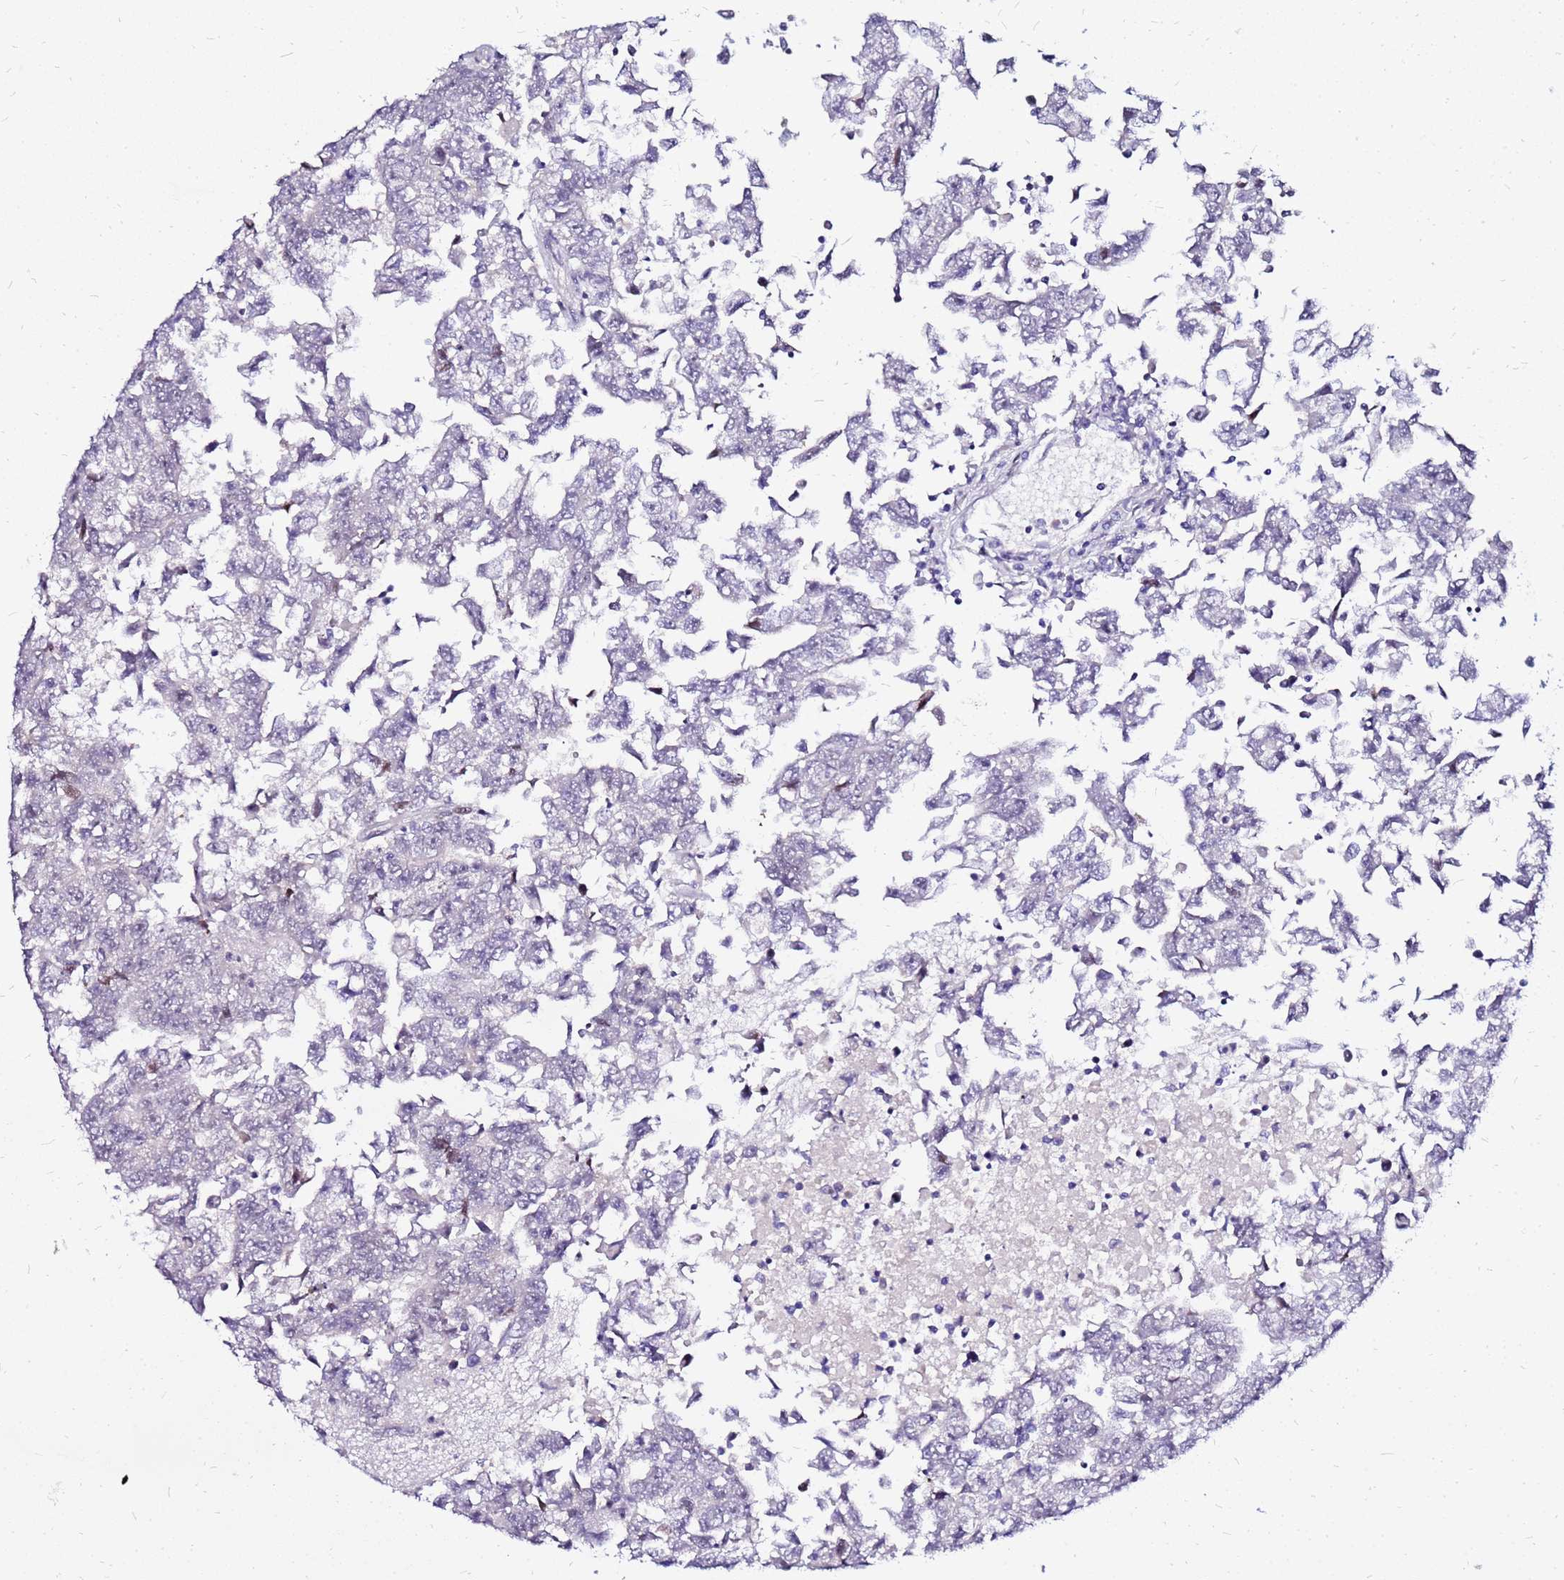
{"staining": {"intensity": "negative", "quantity": "none", "location": "none"}, "tissue": "testis cancer", "cell_type": "Tumor cells", "image_type": "cancer", "snomed": [{"axis": "morphology", "description": "Carcinoma, Embryonal, NOS"}, {"axis": "topography", "description": "Testis"}], "caption": "An immunohistochemistry (IHC) histopathology image of testis cancer (embryonal carcinoma) is shown. There is no staining in tumor cells of testis cancer (embryonal carcinoma).", "gene": "ARHGEF5", "patient": {"sex": "male", "age": 25}}